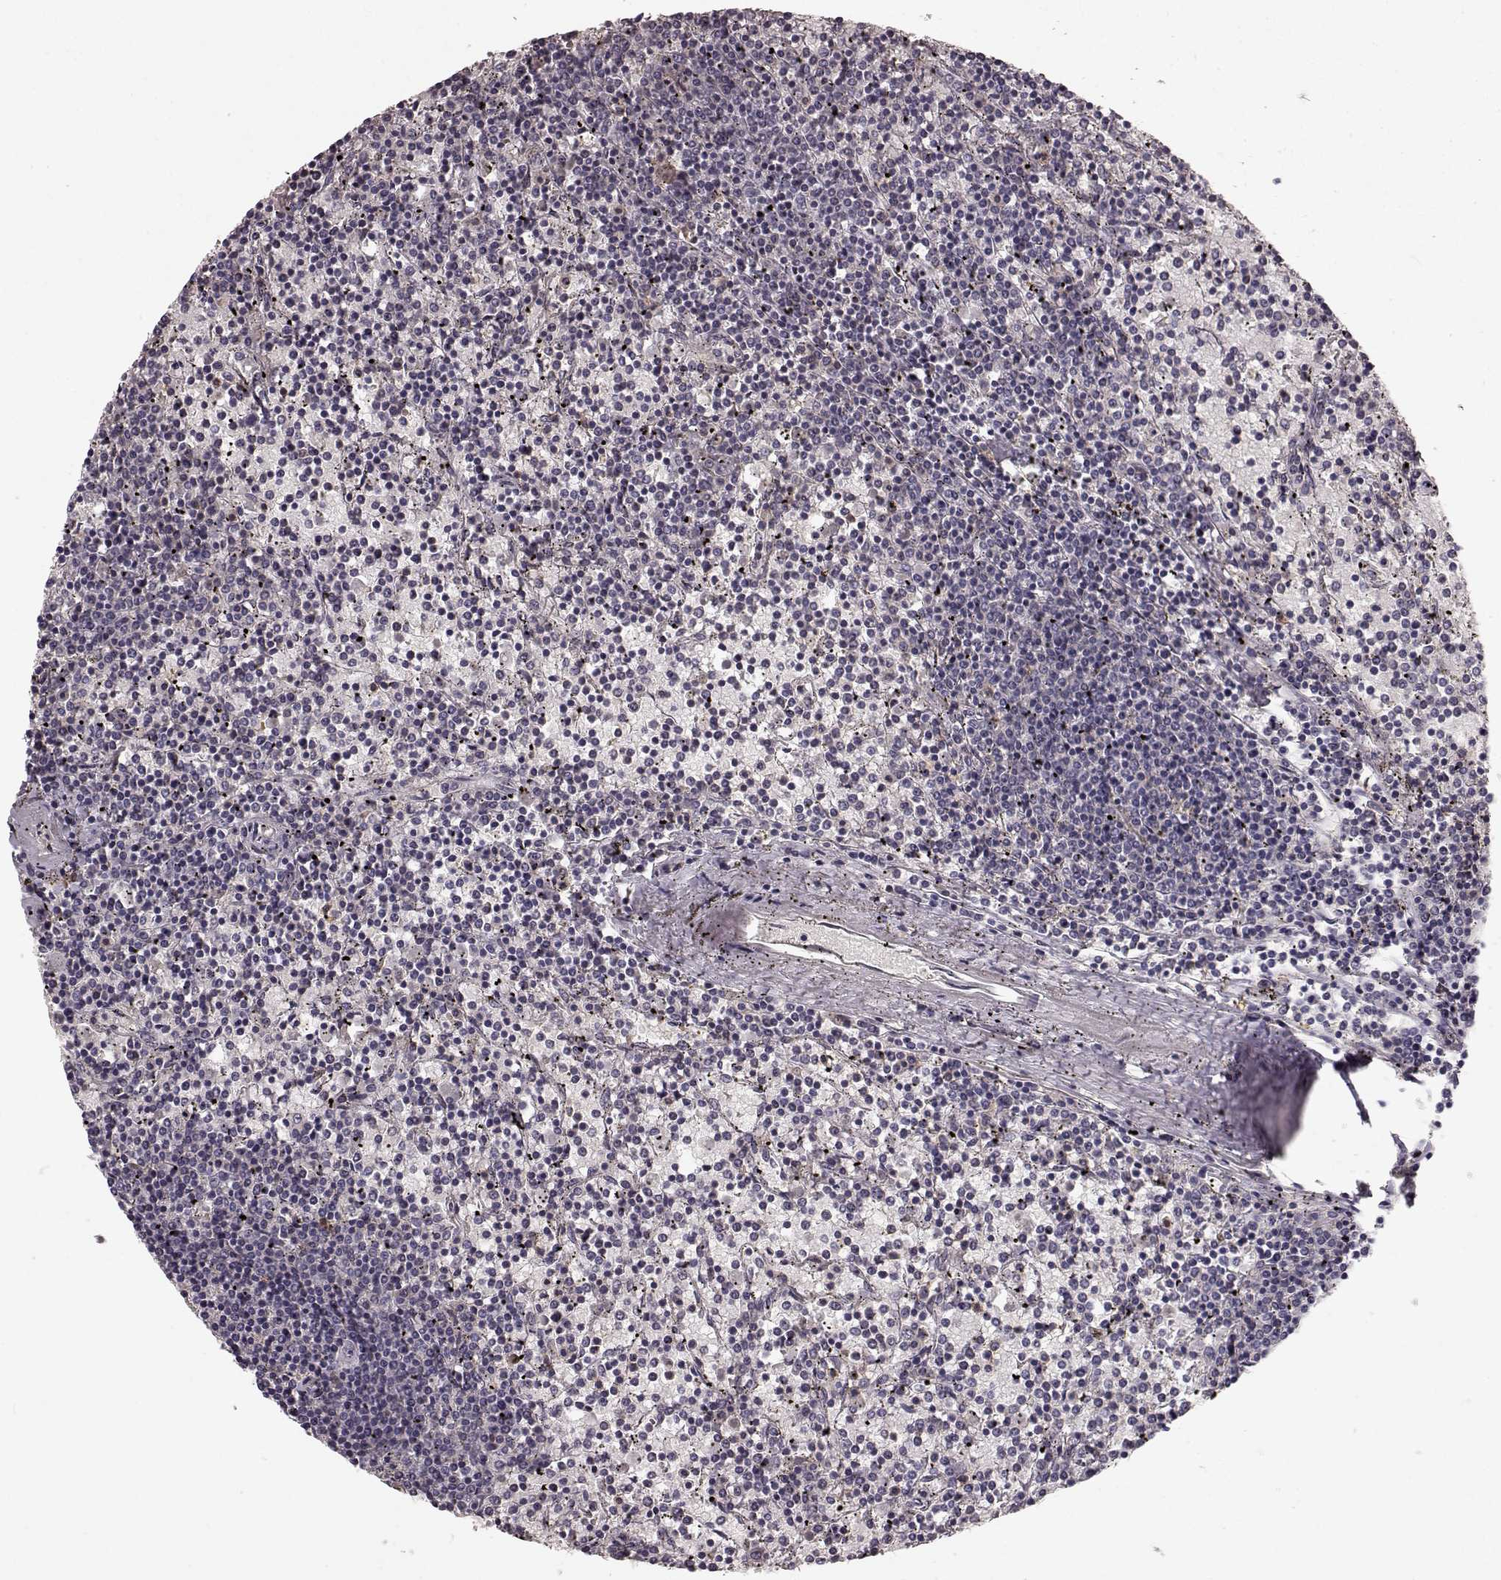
{"staining": {"intensity": "negative", "quantity": "none", "location": "none"}, "tissue": "lymphoma", "cell_type": "Tumor cells", "image_type": "cancer", "snomed": [{"axis": "morphology", "description": "Malignant lymphoma, non-Hodgkin's type, Low grade"}, {"axis": "topography", "description": "Spleen"}], "caption": "Tumor cells are negative for protein expression in human low-grade malignant lymphoma, non-Hodgkin's type.", "gene": "SLC22A18", "patient": {"sex": "female", "age": 77}}